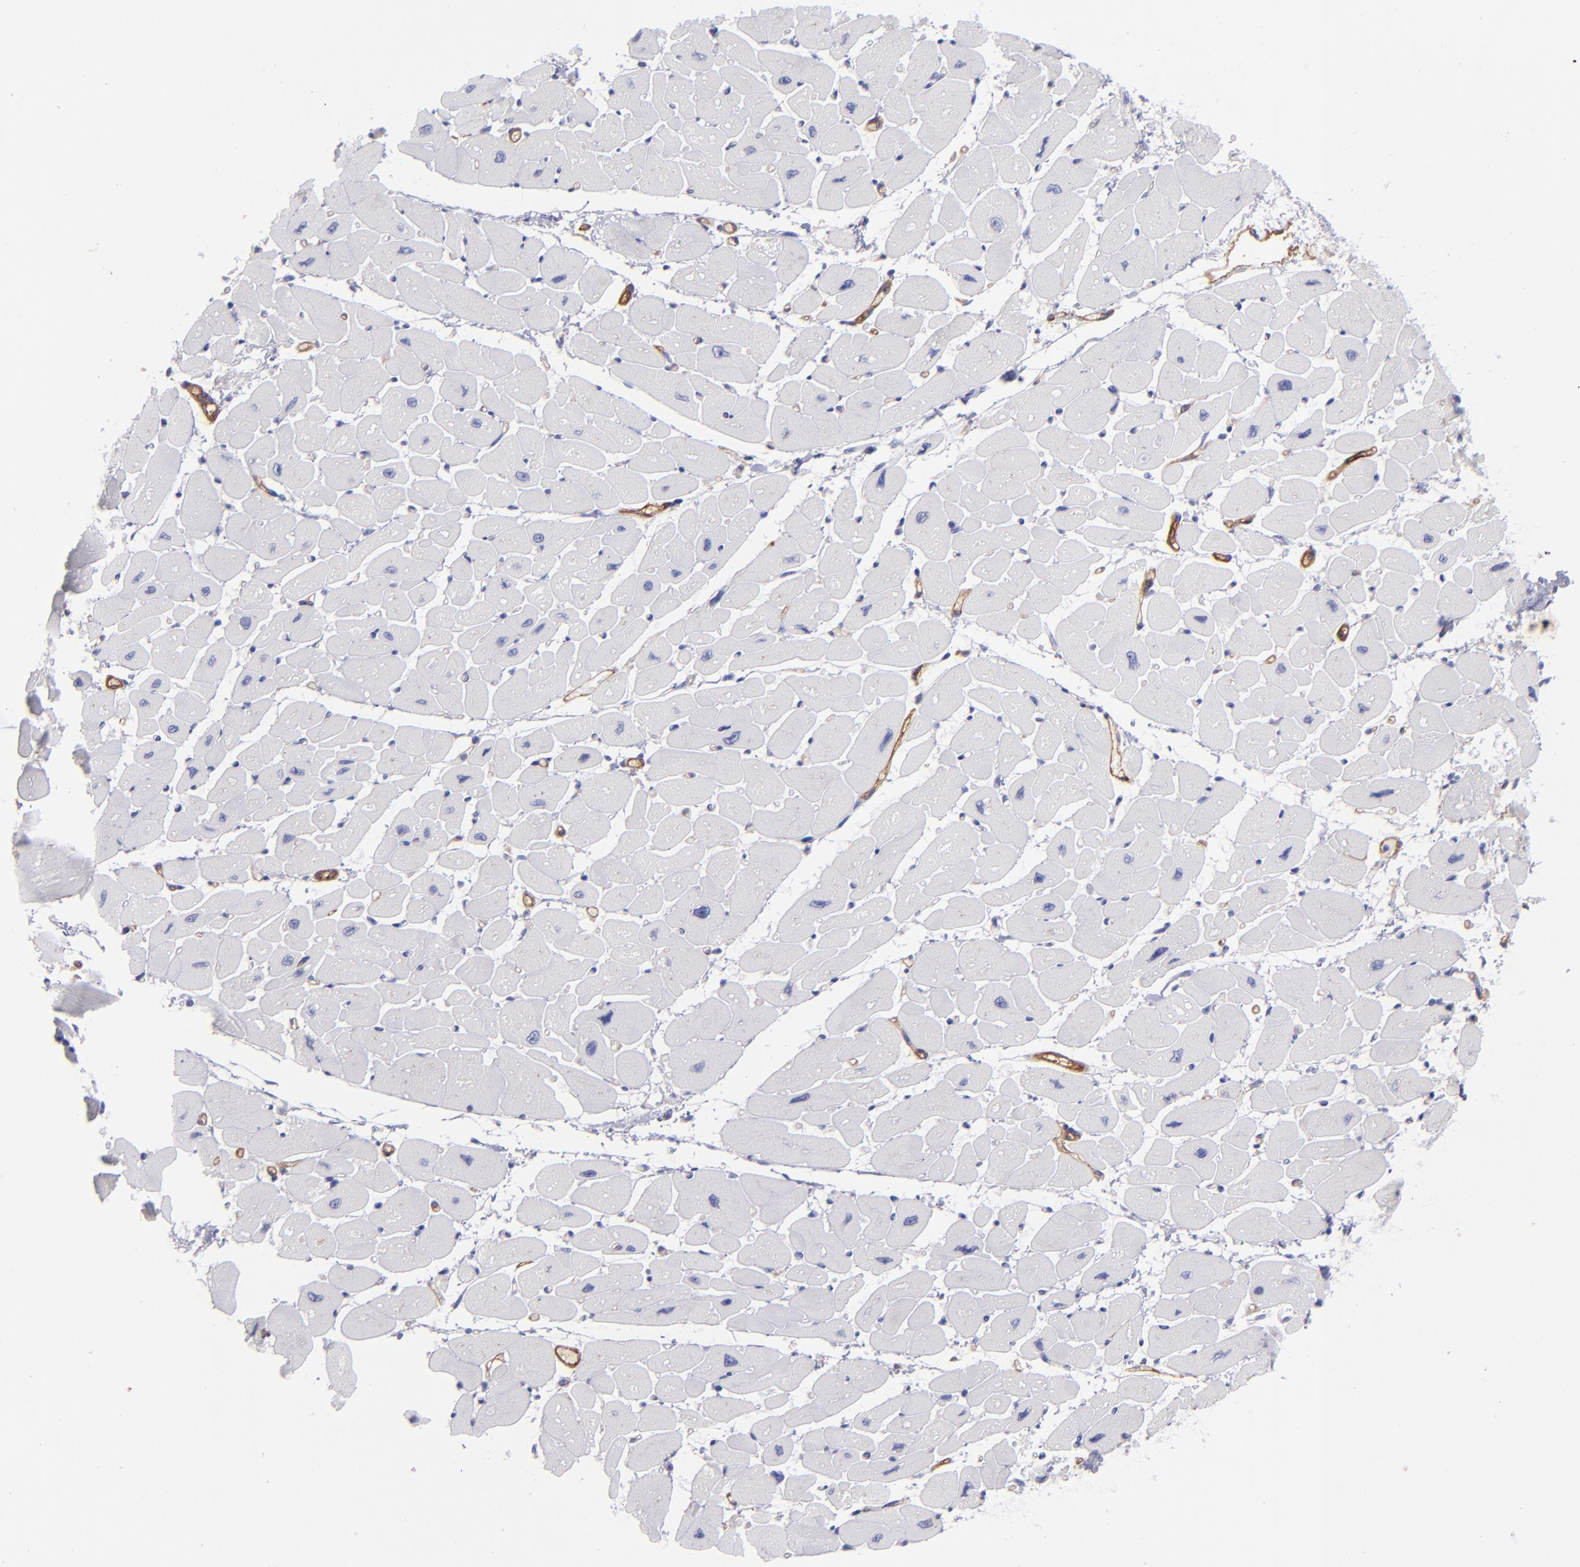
{"staining": {"intensity": "negative", "quantity": "none", "location": "none"}, "tissue": "heart muscle", "cell_type": "Cardiomyocytes", "image_type": "normal", "snomed": [{"axis": "morphology", "description": "Normal tissue, NOS"}, {"axis": "topography", "description": "Heart"}], "caption": "Photomicrograph shows no protein expression in cardiomyocytes of unremarkable heart muscle. (DAB immunohistochemistry, high magnification).", "gene": "ENTPD1", "patient": {"sex": "female", "age": 54}}